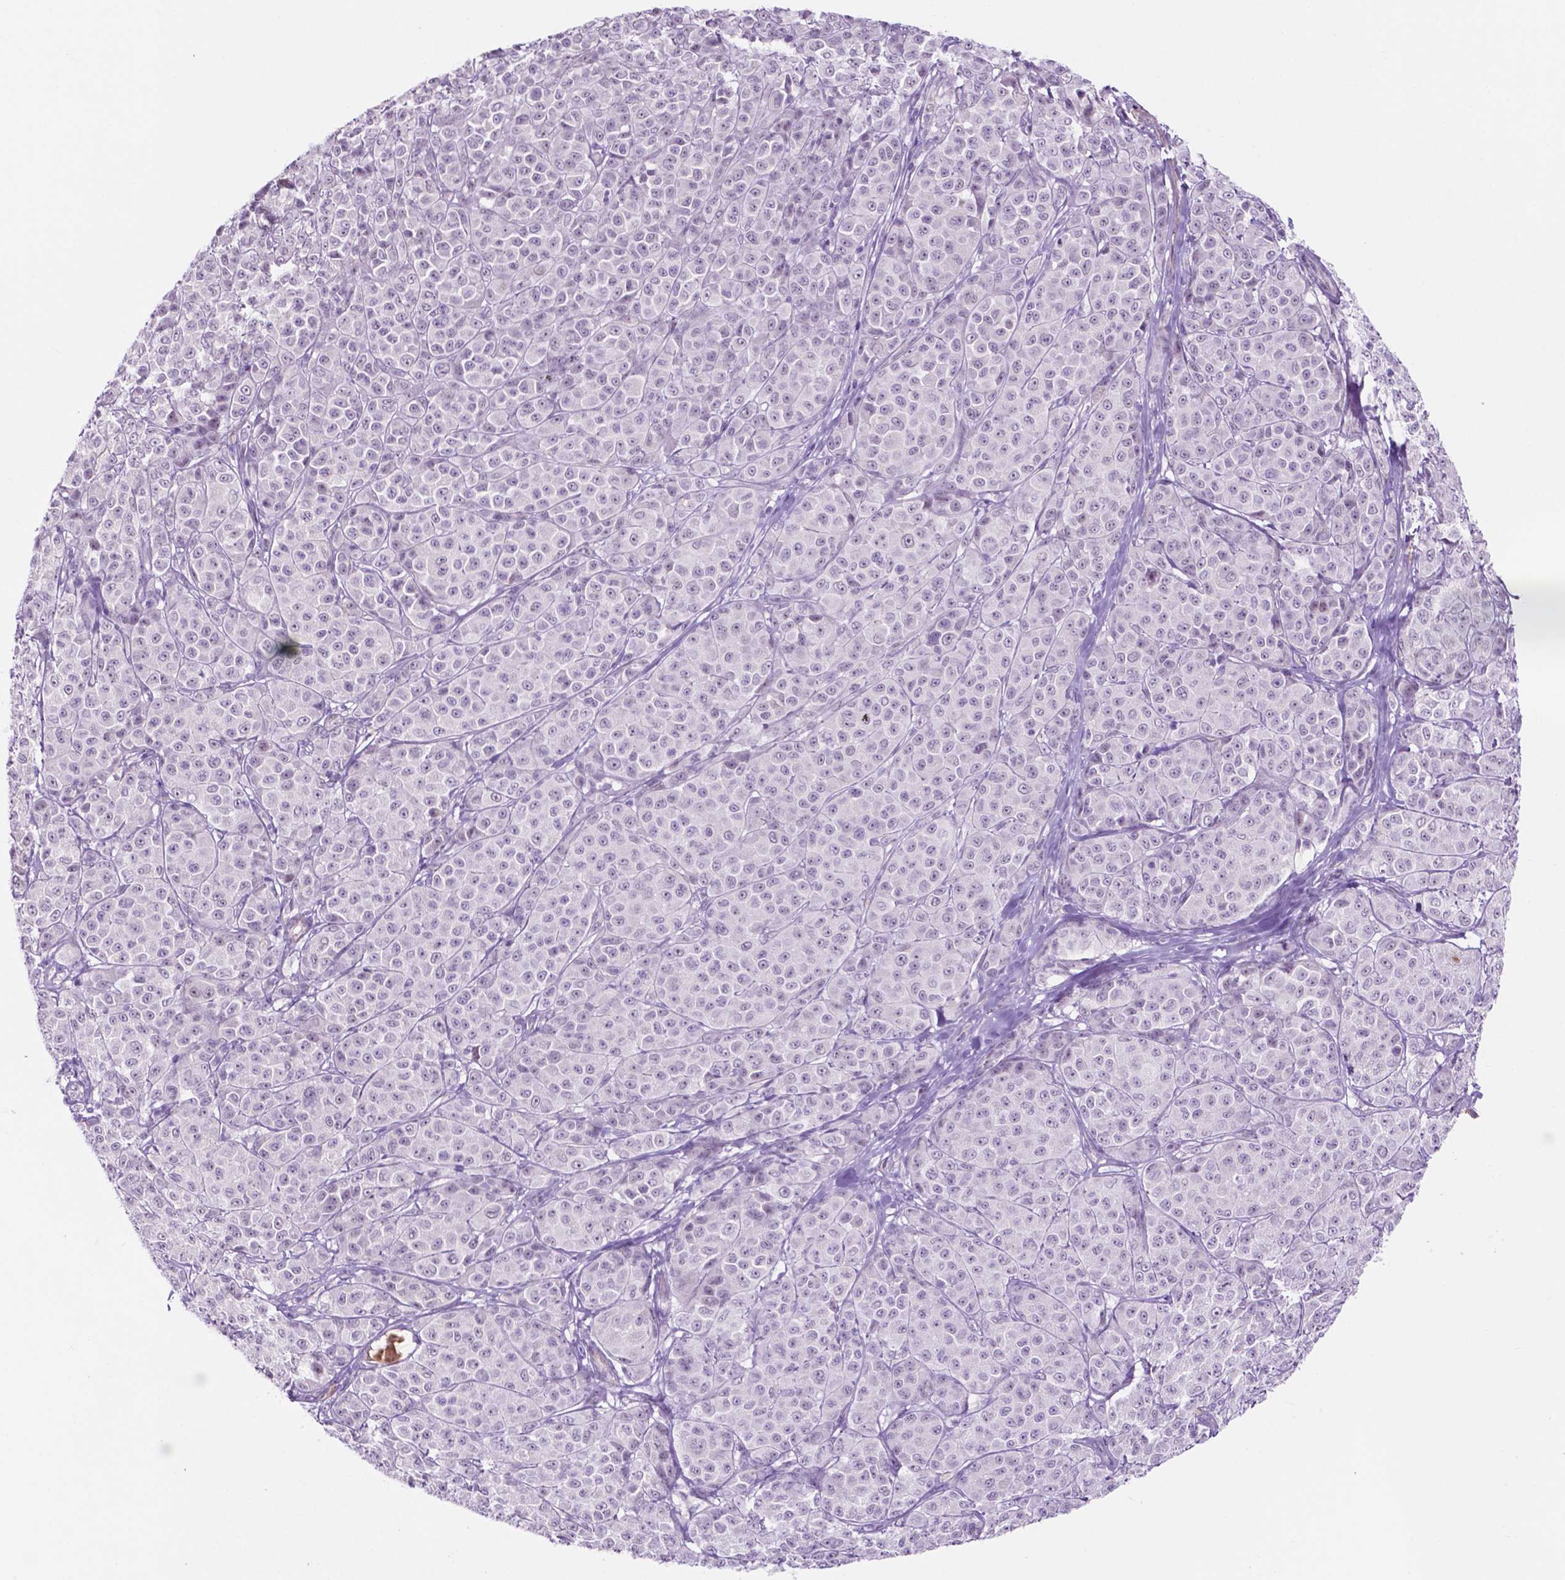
{"staining": {"intensity": "negative", "quantity": "none", "location": "none"}, "tissue": "melanoma", "cell_type": "Tumor cells", "image_type": "cancer", "snomed": [{"axis": "morphology", "description": "Malignant melanoma, NOS"}, {"axis": "topography", "description": "Skin"}], "caption": "Histopathology image shows no significant protein positivity in tumor cells of malignant melanoma.", "gene": "ACY3", "patient": {"sex": "male", "age": 89}}